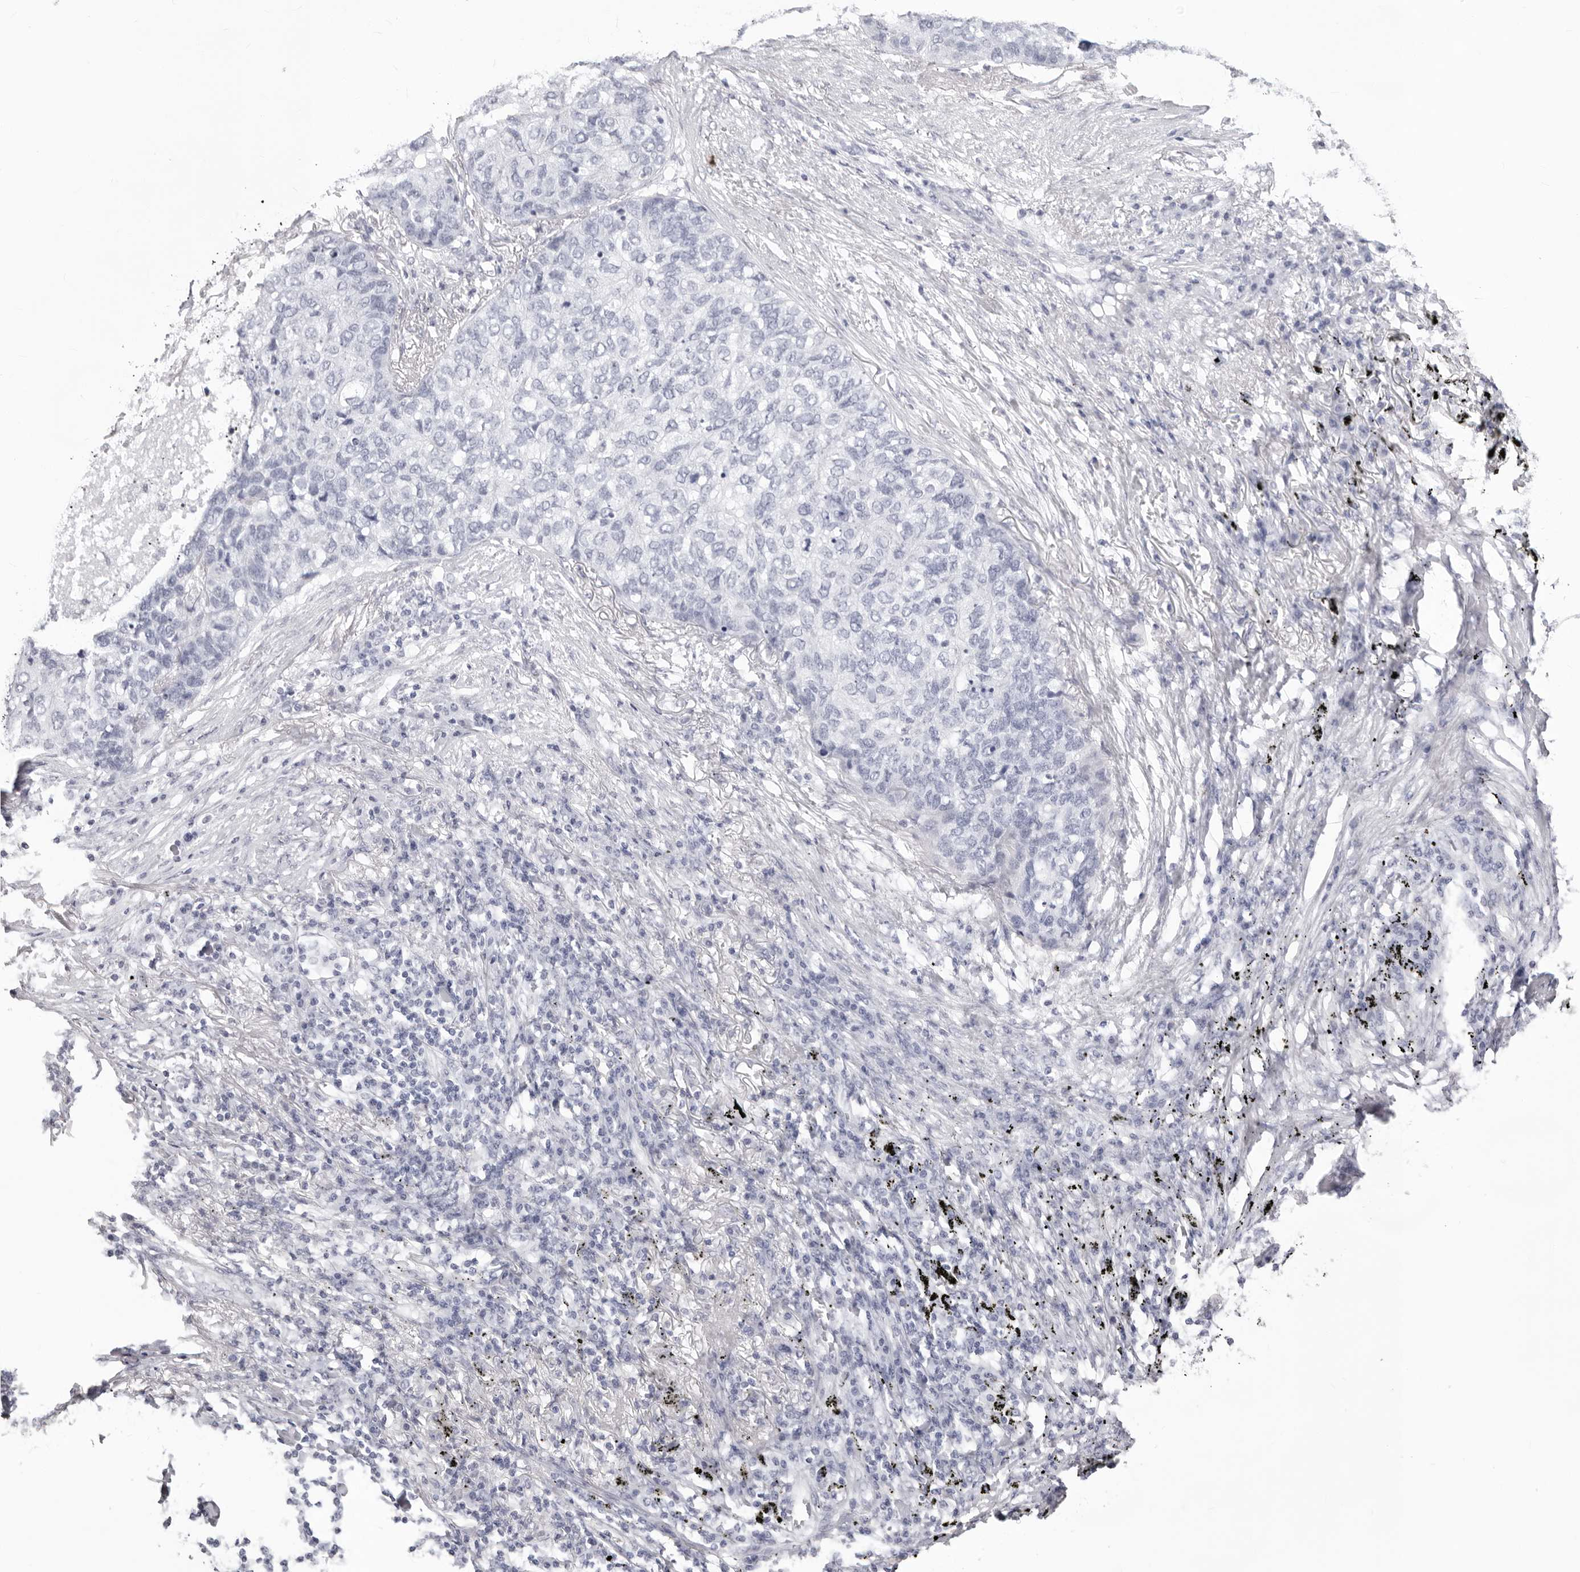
{"staining": {"intensity": "negative", "quantity": "none", "location": "none"}, "tissue": "lung cancer", "cell_type": "Tumor cells", "image_type": "cancer", "snomed": [{"axis": "morphology", "description": "Squamous cell carcinoma, NOS"}, {"axis": "topography", "description": "Lung"}], "caption": "Tumor cells are negative for brown protein staining in squamous cell carcinoma (lung). (Stains: DAB (3,3'-diaminobenzidine) immunohistochemistry (IHC) with hematoxylin counter stain, Microscopy: brightfield microscopy at high magnification).", "gene": "INSL3", "patient": {"sex": "female", "age": 63}}